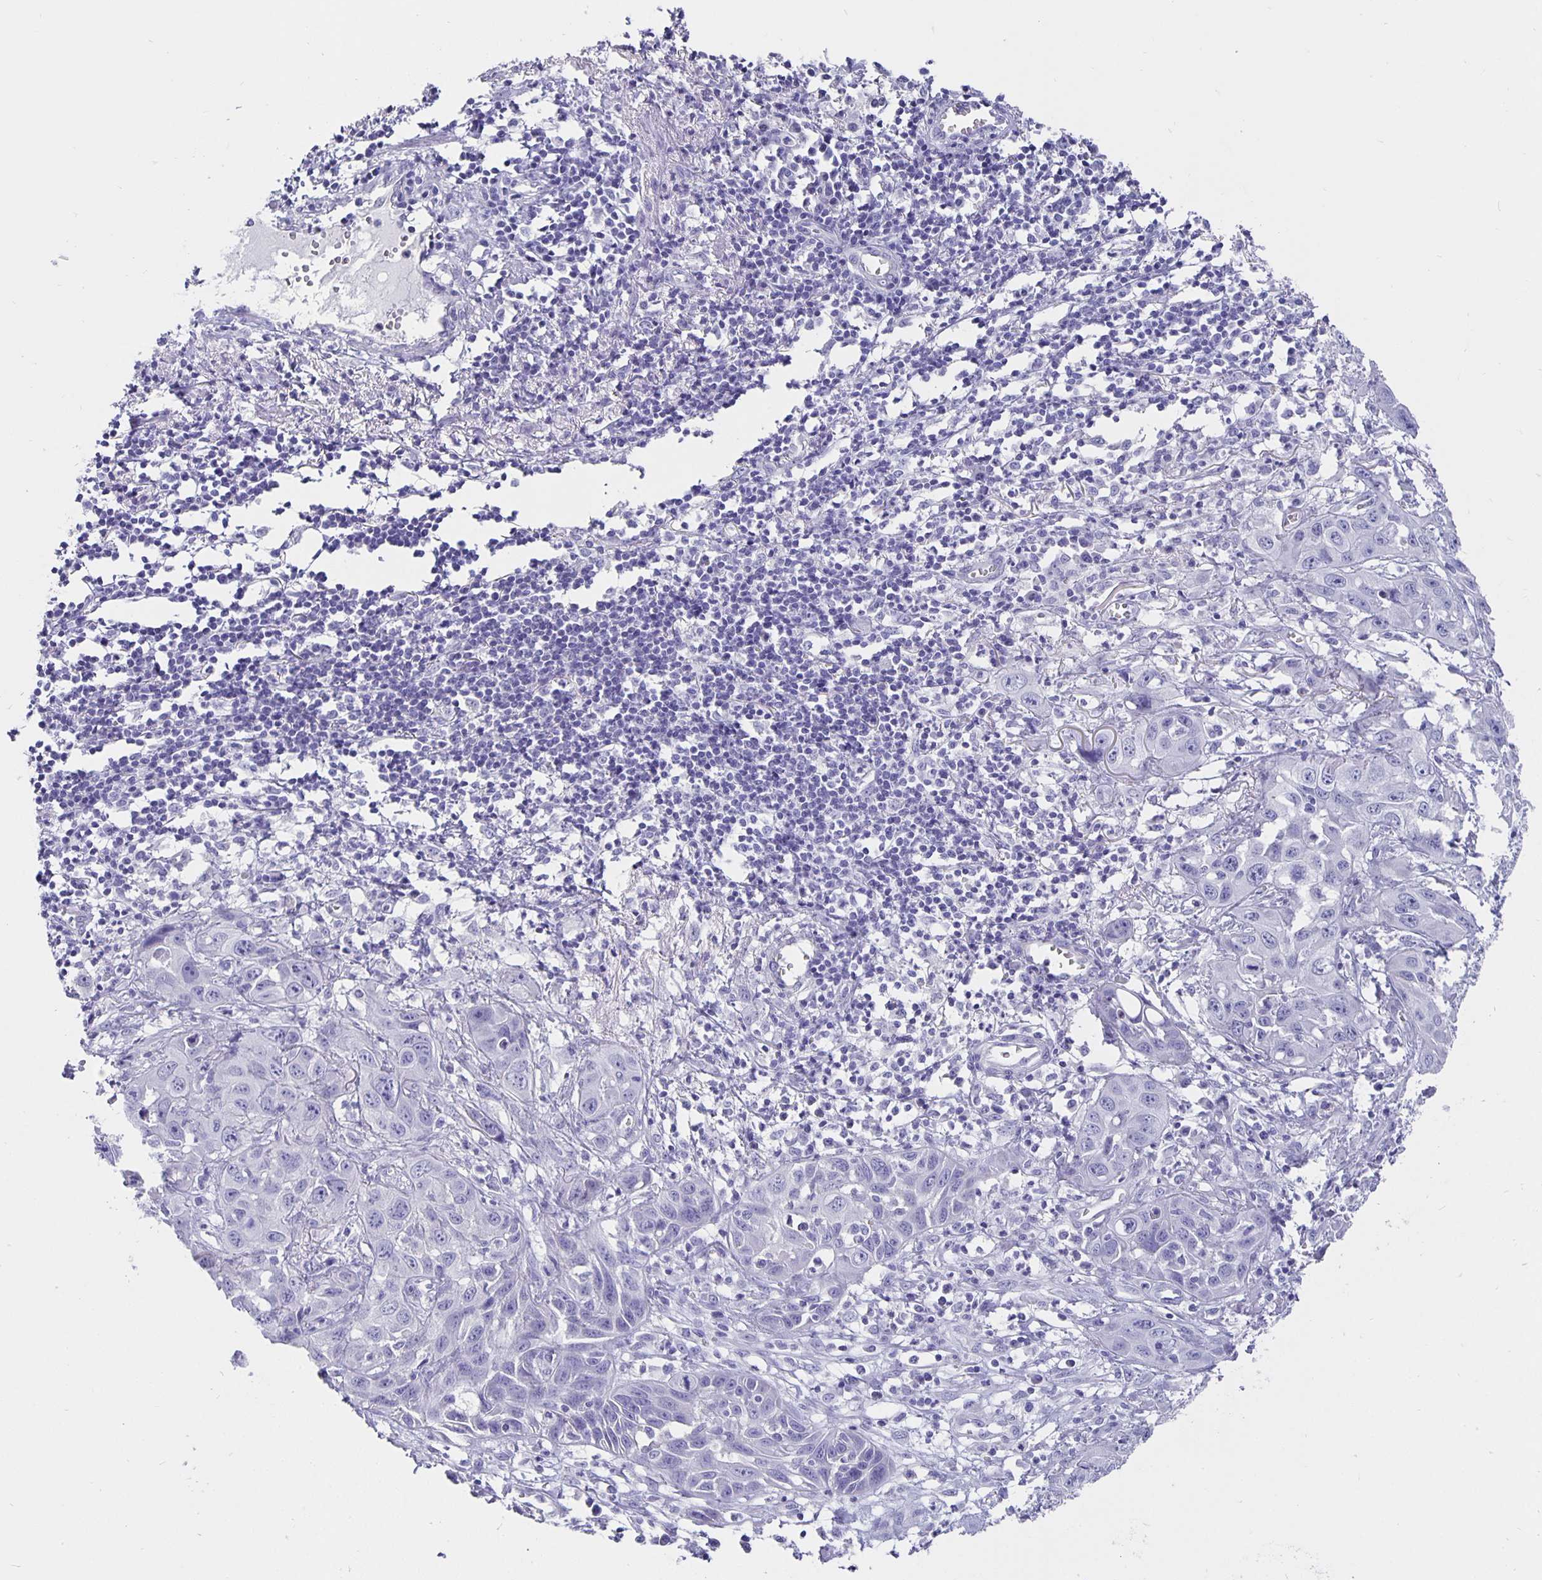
{"staining": {"intensity": "negative", "quantity": "none", "location": "none"}, "tissue": "skin cancer", "cell_type": "Tumor cells", "image_type": "cancer", "snomed": [{"axis": "morphology", "description": "Squamous cell carcinoma, NOS"}, {"axis": "topography", "description": "Skin"}, {"axis": "topography", "description": "Vulva"}], "caption": "High power microscopy histopathology image of an IHC micrograph of skin squamous cell carcinoma, revealing no significant expression in tumor cells. Nuclei are stained in blue.", "gene": "CFAP74", "patient": {"sex": "female", "age": 71}}